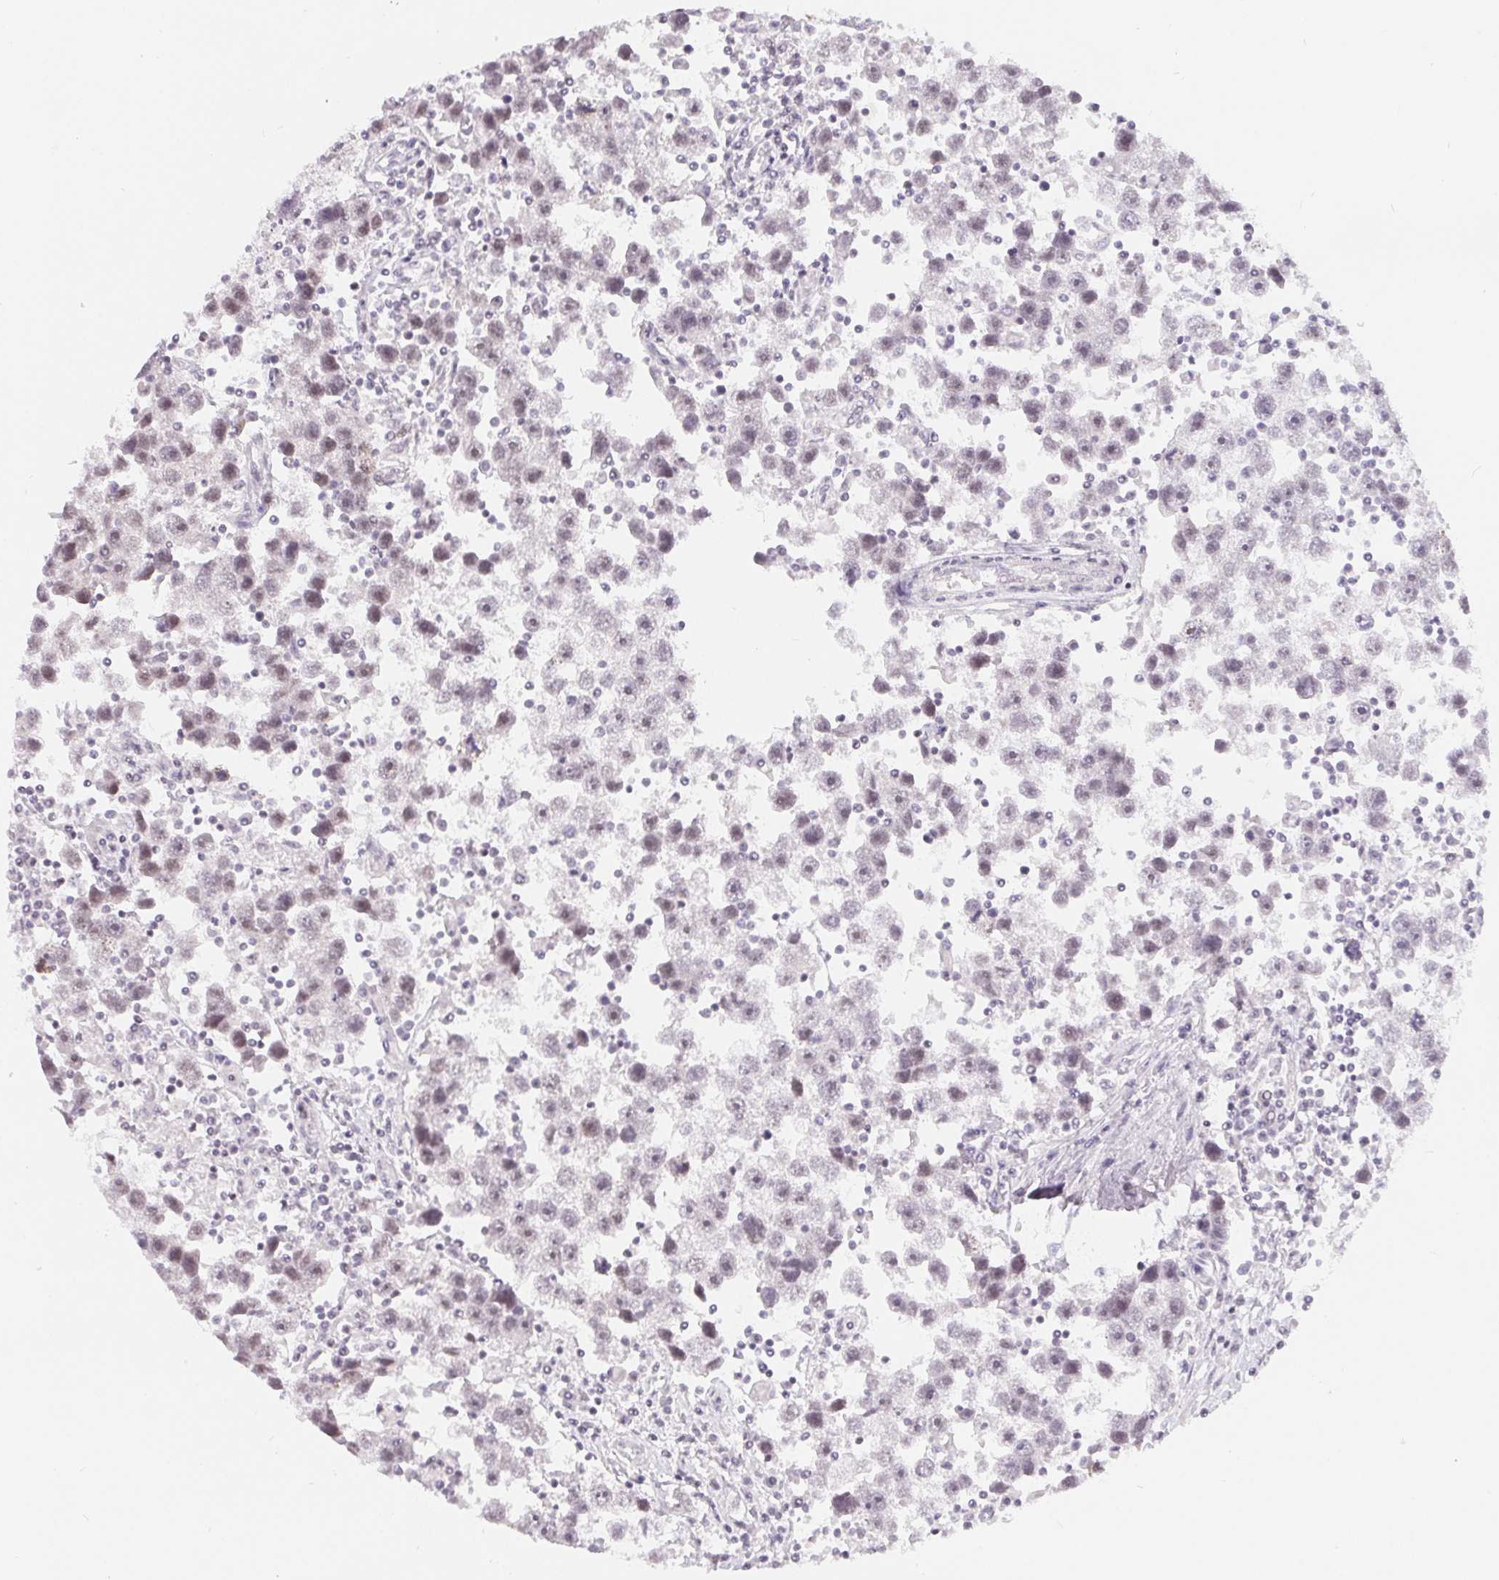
{"staining": {"intensity": "weak", "quantity": "25%-75%", "location": "nuclear"}, "tissue": "testis cancer", "cell_type": "Tumor cells", "image_type": "cancer", "snomed": [{"axis": "morphology", "description": "Seminoma, NOS"}, {"axis": "topography", "description": "Testis"}], "caption": "Protein staining demonstrates weak nuclear positivity in about 25%-75% of tumor cells in testis cancer (seminoma). The protein of interest is shown in brown color, while the nuclei are stained blue.", "gene": "LCA5L", "patient": {"sex": "male", "age": 30}}